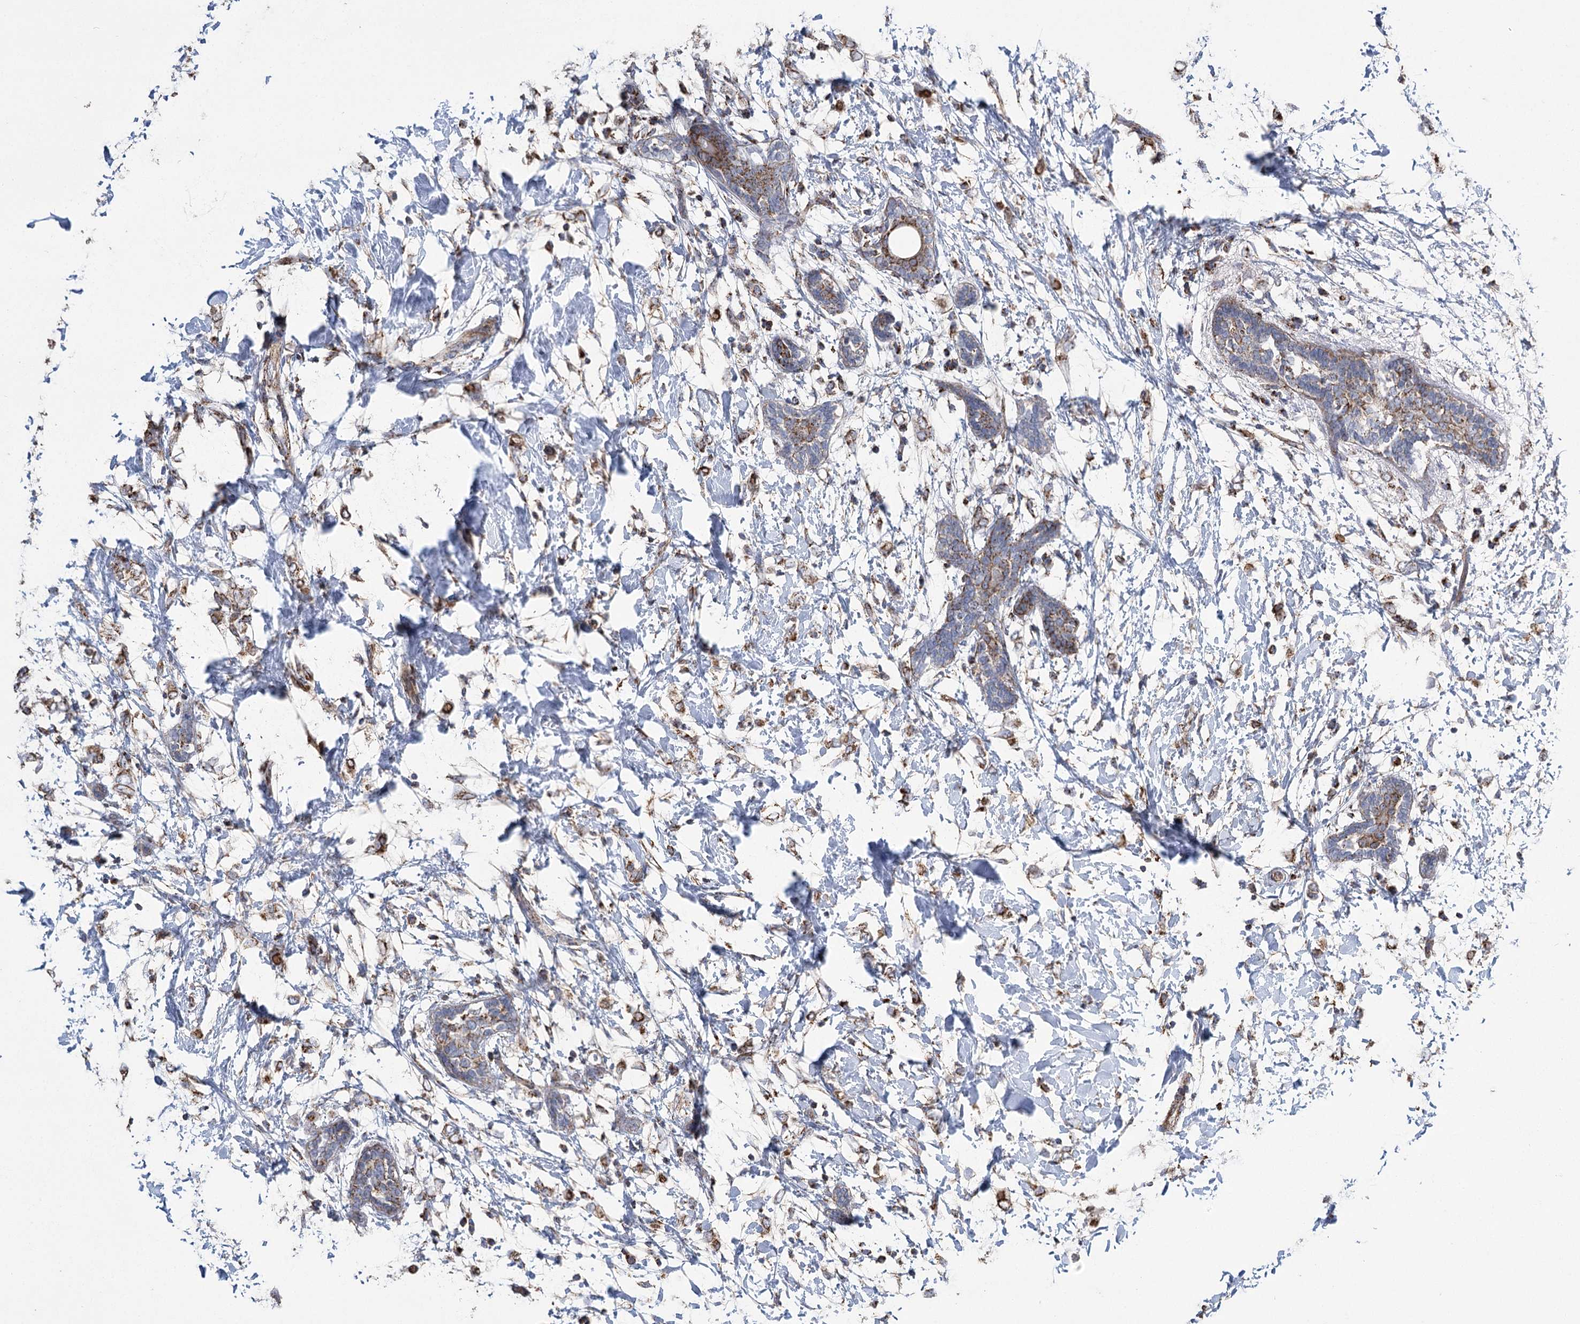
{"staining": {"intensity": "moderate", "quantity": ">75%", "location": "cytoplasmic/membranous"}, "tissue": "breast cancer", "cell_type": "Tumor cells", "image_type": "cancer", "snomed": [{"axis": "morphology", "description": "Normal tissue, NOS"}, {"axis": "morphology", "description": "Lobular carcinoma"}, {"axis": "topography", "description": "Breast"}], "caption": "Brown immunohistochemical staining in human breast lobular carcinoma demonstrates moderate cytoplasmic/membranous staining in approximately >75% of tumor cells. Using DAB (brown) and hematoxylin (blue) stains, captured at high magnification using brightfield microscopy.", "gene": "RANBP3L", "patient": {"sex": "female", "age": 47}}